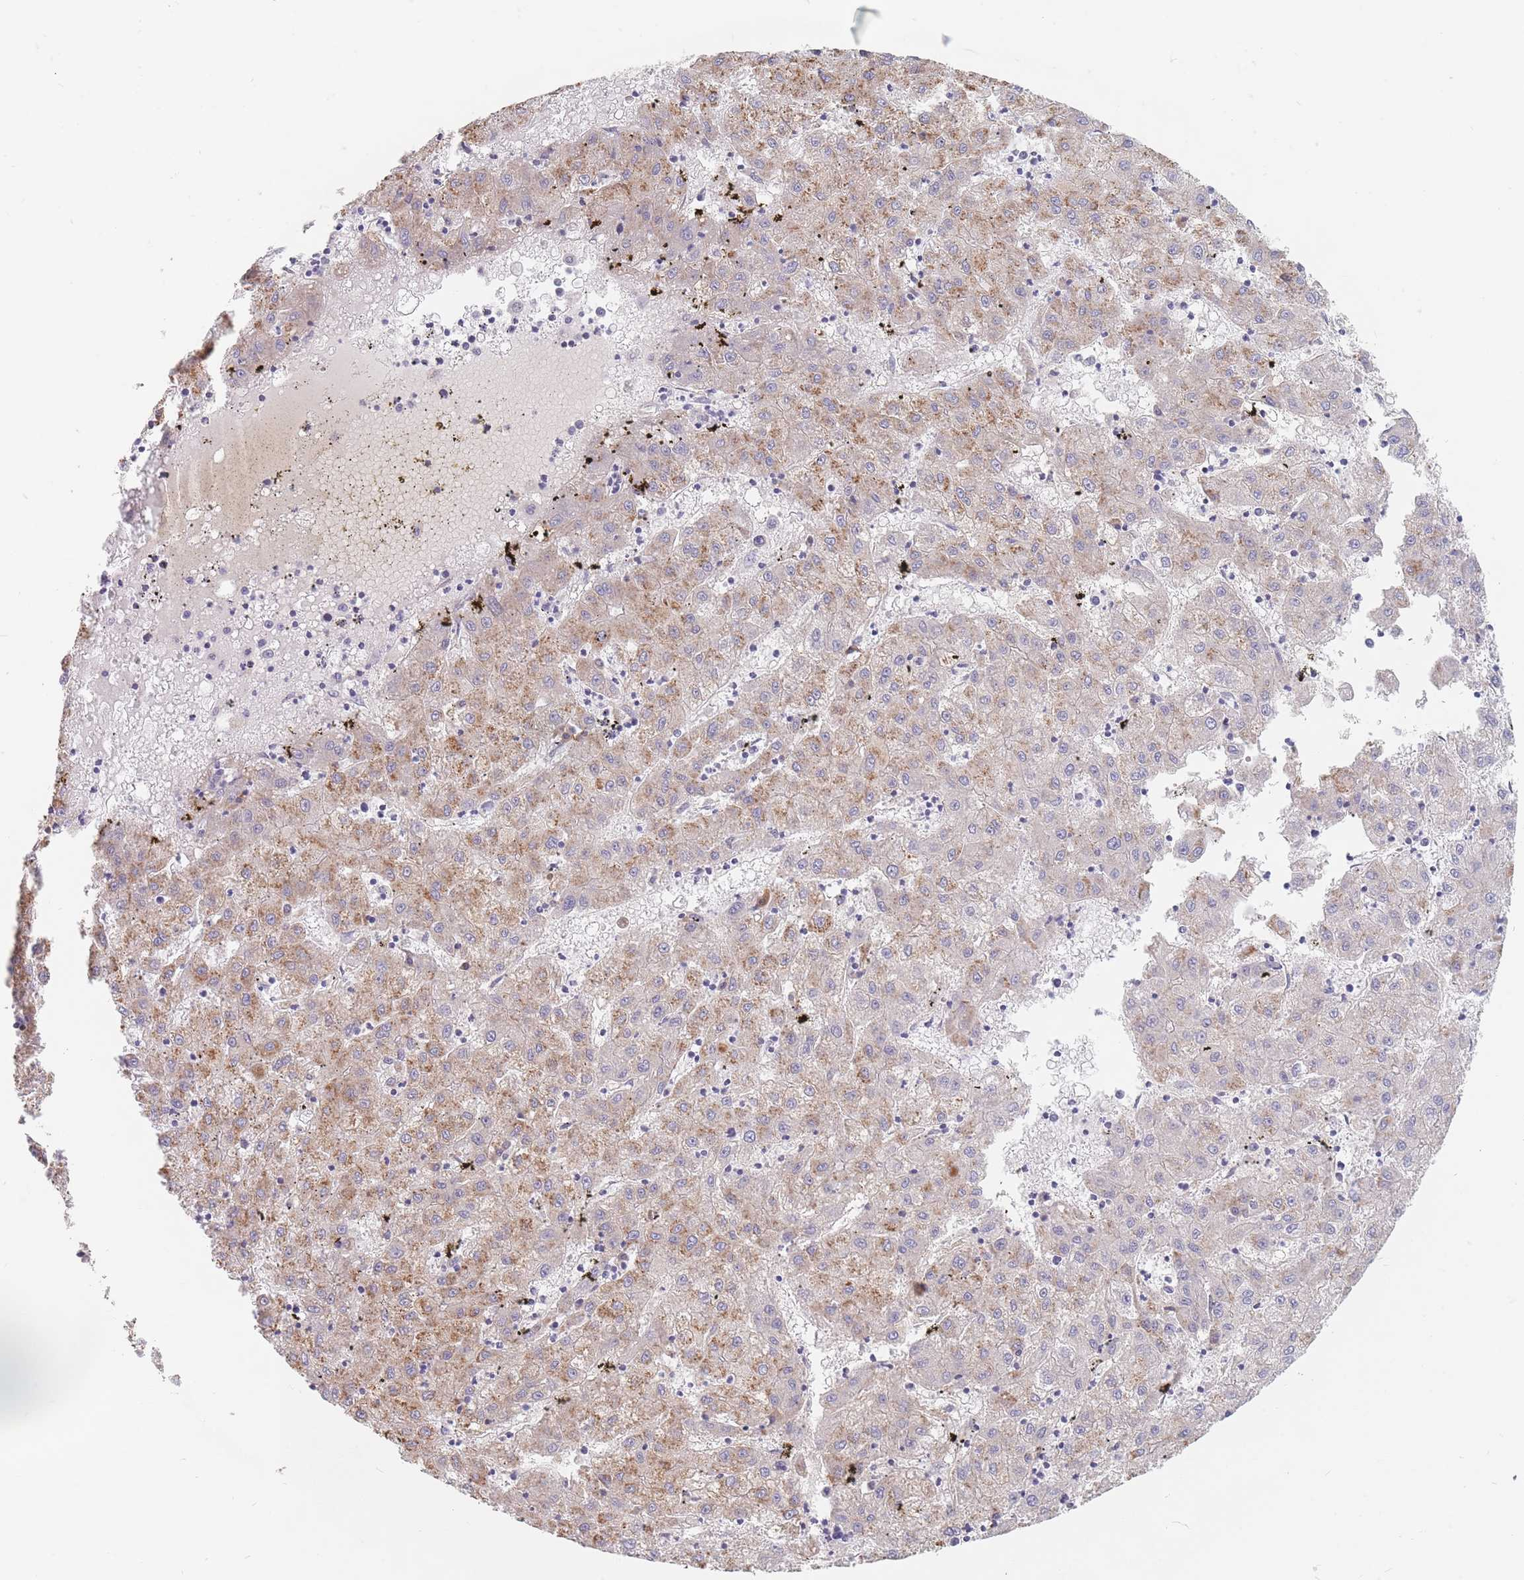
{"staining": {"intensity": "moderate", "quantity": "25%-75%", "location": "cytoplasmic/membranous"}, "tissue": "liver cancer", "cell_type": "Tumor cells", "image_type": "cancer", "snomed": [{"axis": "morphology", "description": "Carcinoma, Hepatocellular, NOS"}, {"axis": "topography", "description": "Liver"}], "caption": "Liver cancer stained with a brown dye demonstrates moderate cytoplasmic/membranous positive positivity in approximately 25%-75% of tumor cells.", "gene": "ERBIN", "patient": {"sex": "male", "age": 72}}